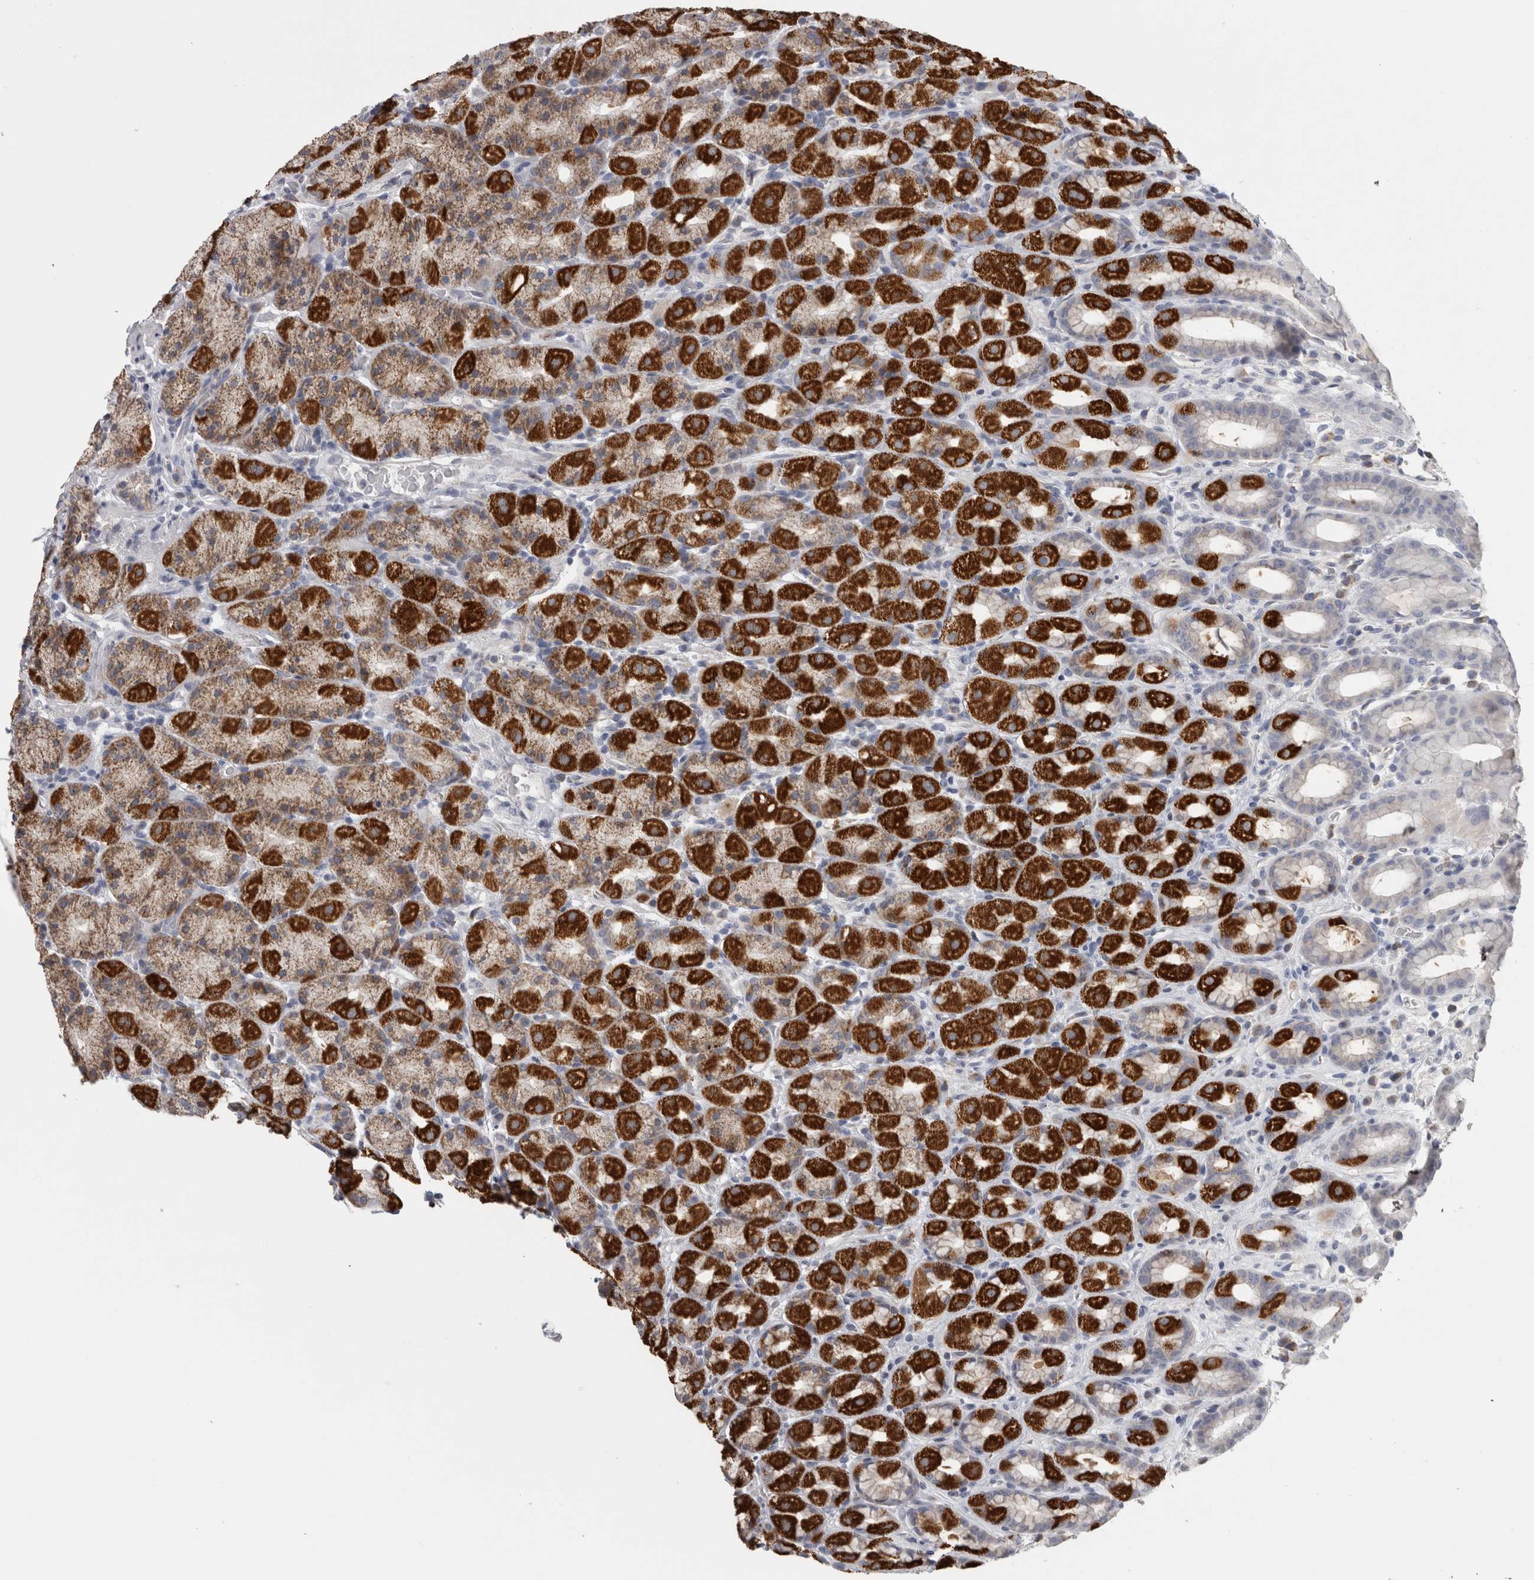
{"staining": {"intensity": "strong", "quantity": "25%-75%", "location": "cytoplasmic/membranous"}, "tissue": "stomach", "cell_type": "Glandular cells", "image_type": "normal", "snomed": [{"axis": "morphology", "description": "Normal tissue, NOS"}, {"axis": "topography", "description": "Stomach, upper"}], "caption": "Immunohistochemistry micrograph of unremarkable human stomach stained for a protein (brown), which displays high levels of strong cytoplasmic/membranous staining in approximately 25%-75% of glandular cells.", "gene": "TCAP", "patient": {"sex": "male", "age": 68}}